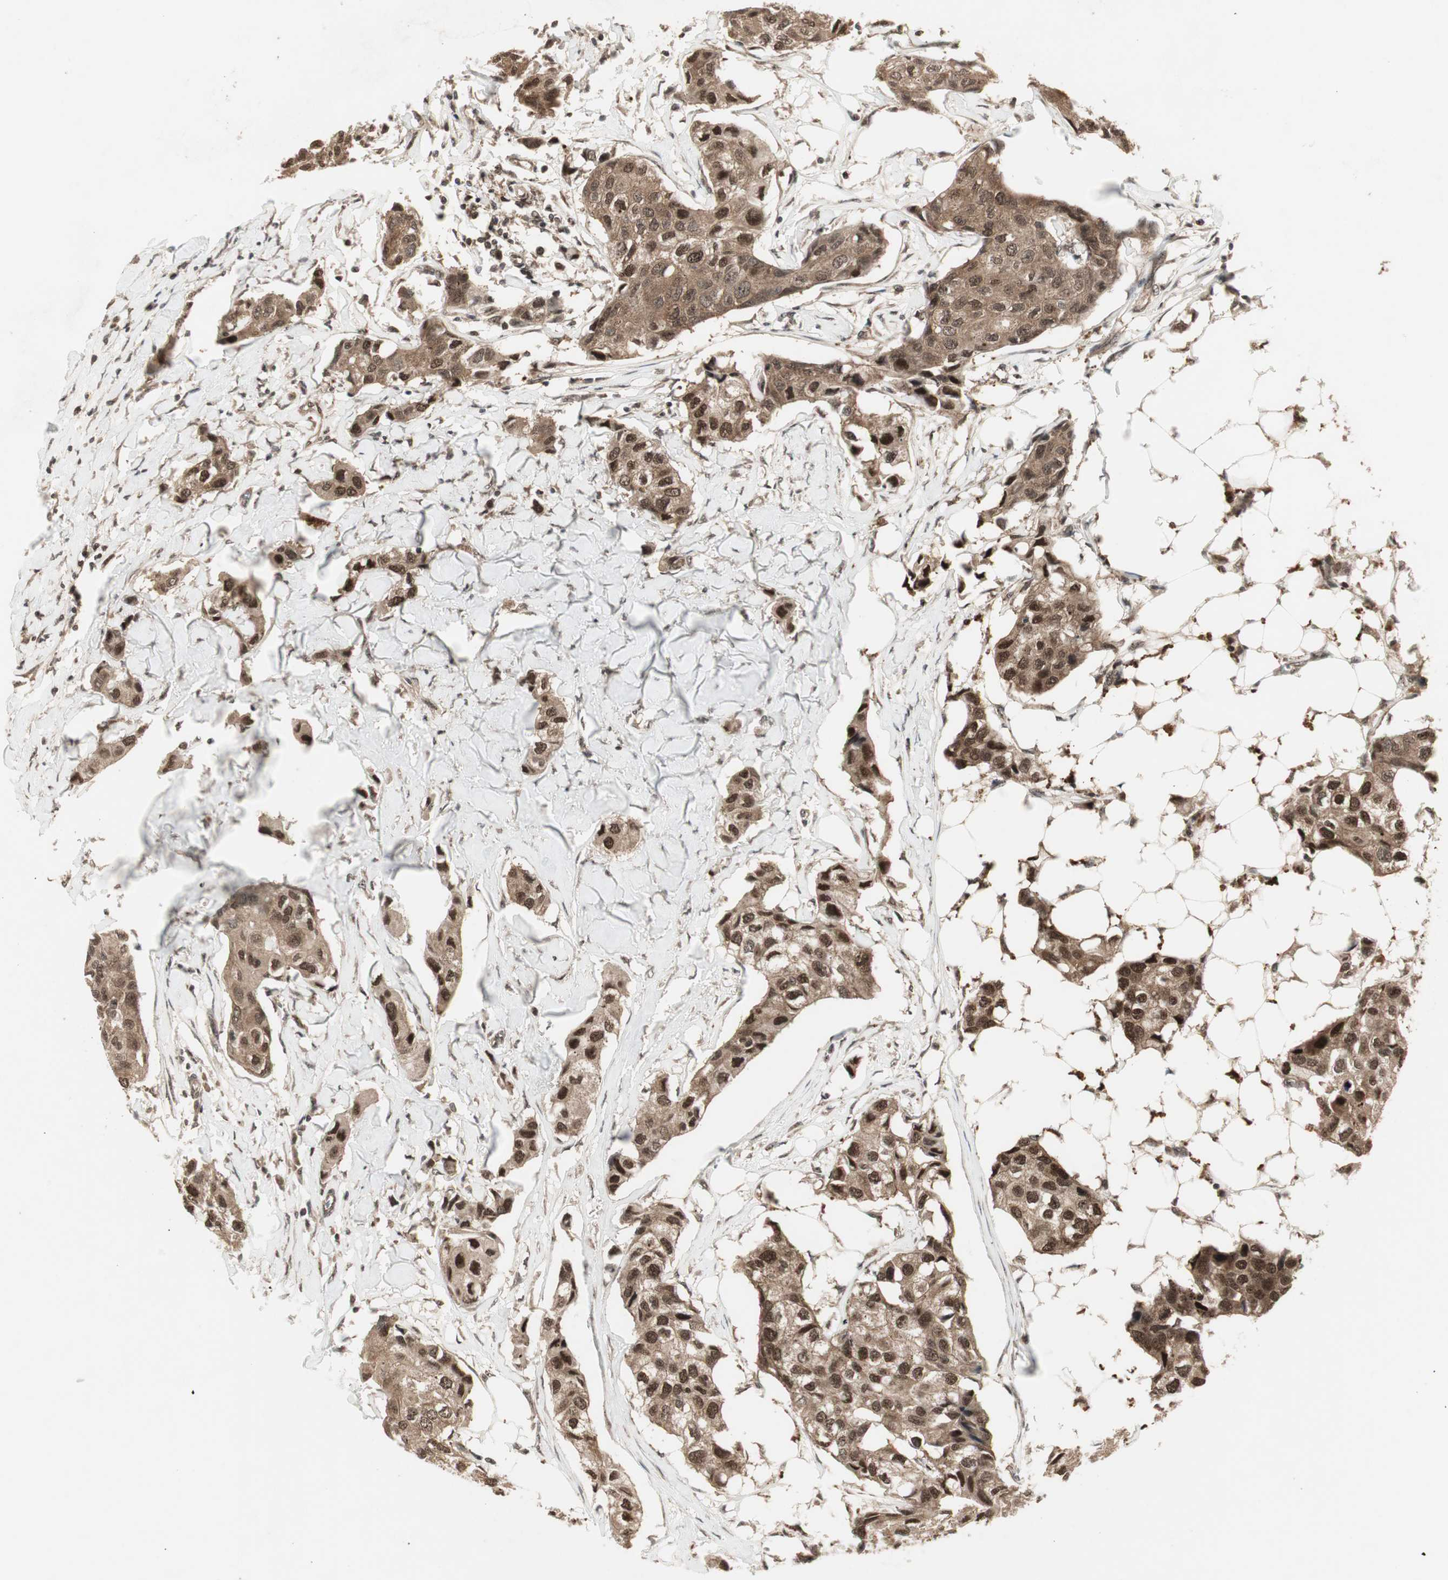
{"staining": {"intensity": "strong", "quantity": ">75%", "location": "cytoplasmic/membranous,nuclear"}, "tissue": "breast cancer", "cell_type": "Tumor cells", "image_type": "cancer", "snomed": [{"axis": "morphology", "description": "Duct carcinoma"}, {"axis": "topography", "description": "Breast"}], "caption": "Human breast invasive ductal carcinoma stained with a brown dye demonstrates strong cytoplasmic/membranous and nuclear positive staining in approximately >75% of tumor cells.", "gene": "CSNK2B", "patient": {"sex": "female", "age": 80}}